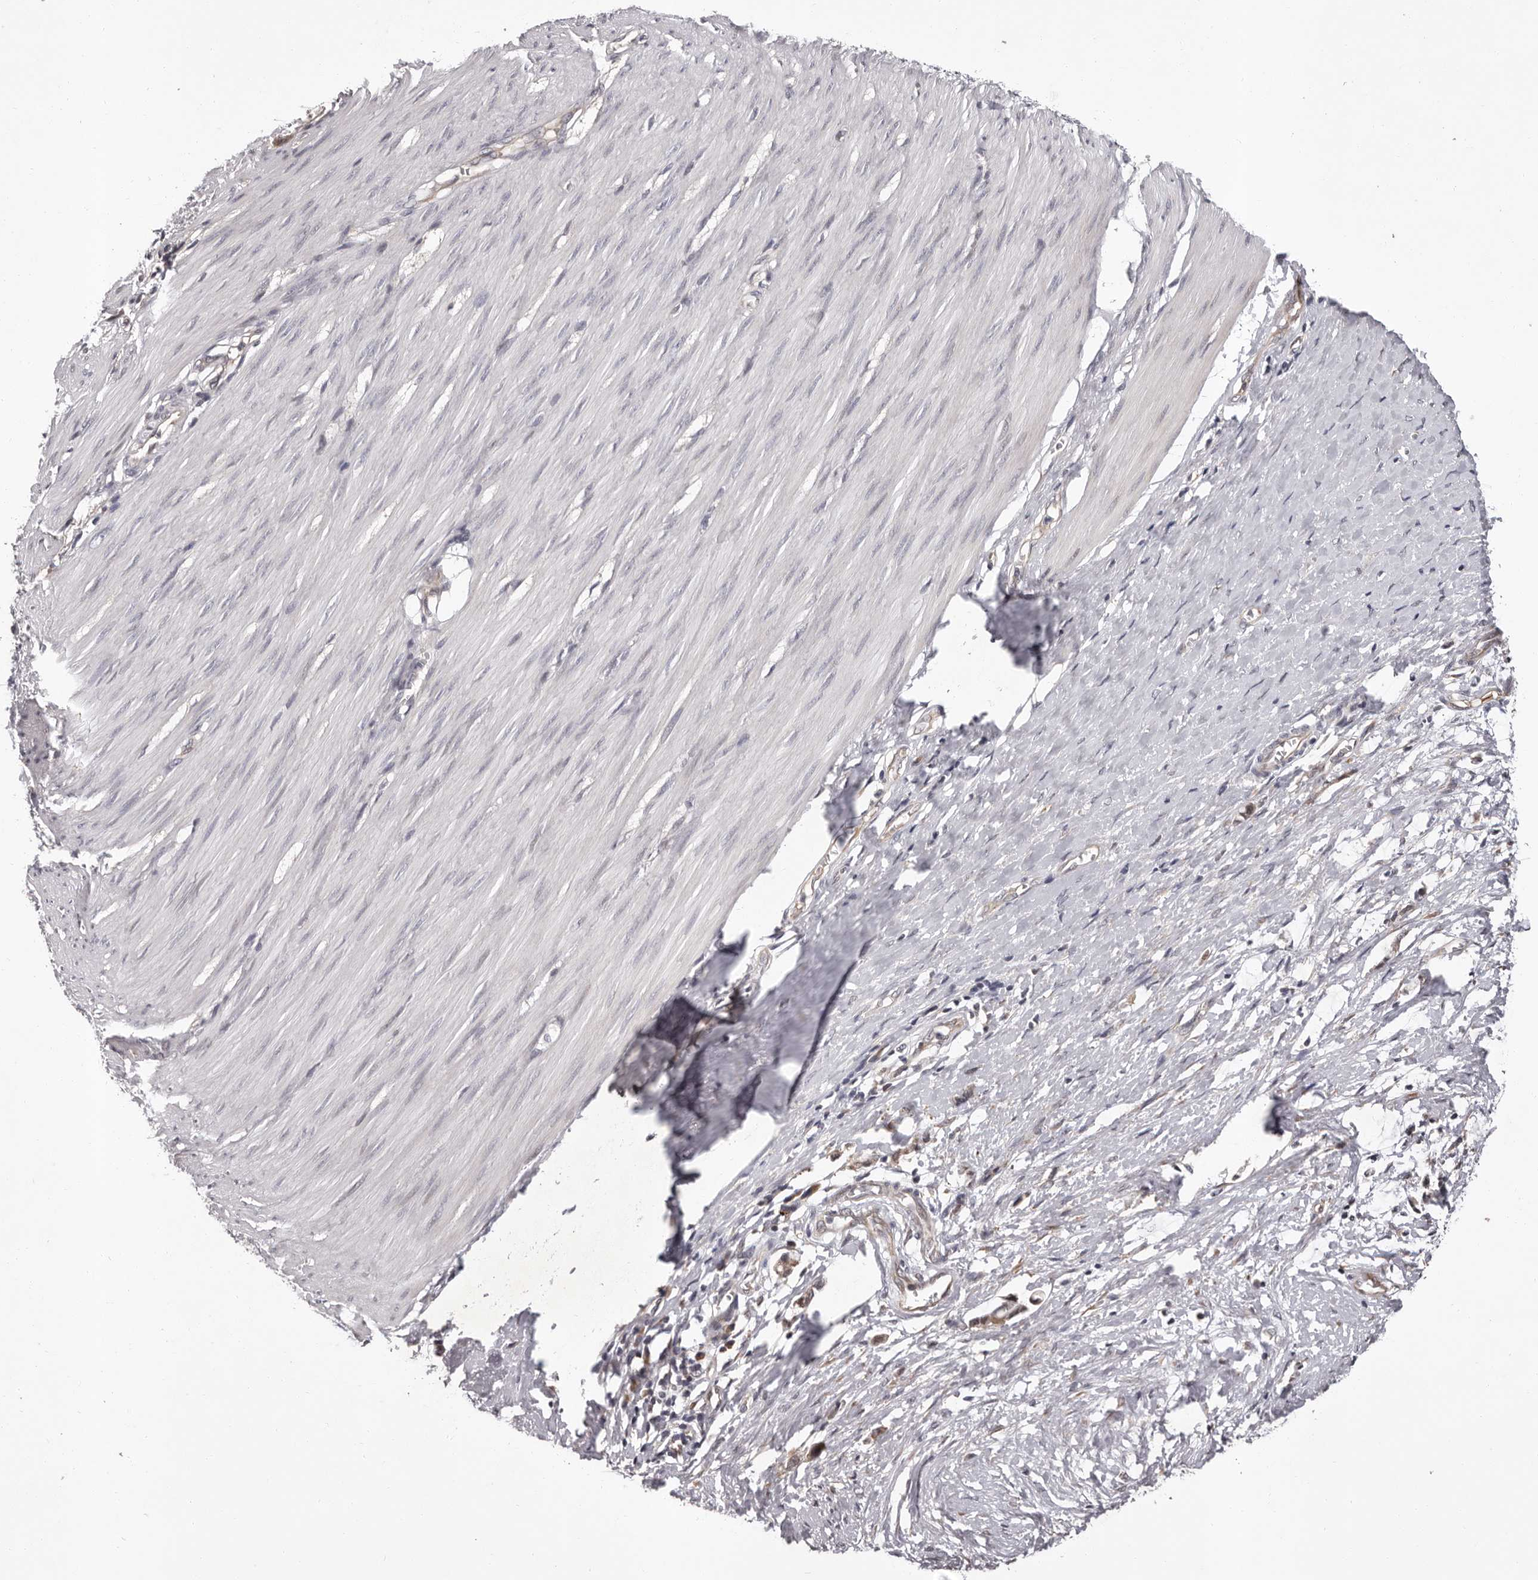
{"staining": {"intensity": "weak", "quantity": "<25%", "location": "cytoplasmic/membranous"}, "tissue": "smooth muscle", "cell_type": "Smooth muscle cells", "image_type": "normal", "snomed": [{"axis": "morphology", "description": "Normal tissue, NOS"}, {"axis": "morphology", "description": "Adenocarcinoma, NOS"}, {"axis": "topography", "description": "Colon"}, {"axis": "topography", "description": "Peripheral nerve tissue"}], "caption": "IHC of unremarkable human smooth muscle shows no positivity in smooth muscle cells. (DAB (3,3'-diaminobenzidine) immunohistochemistry with hematoxylin counter stain).", "gene": "MED8", "patient": {"sex": "male", "age": 14}}